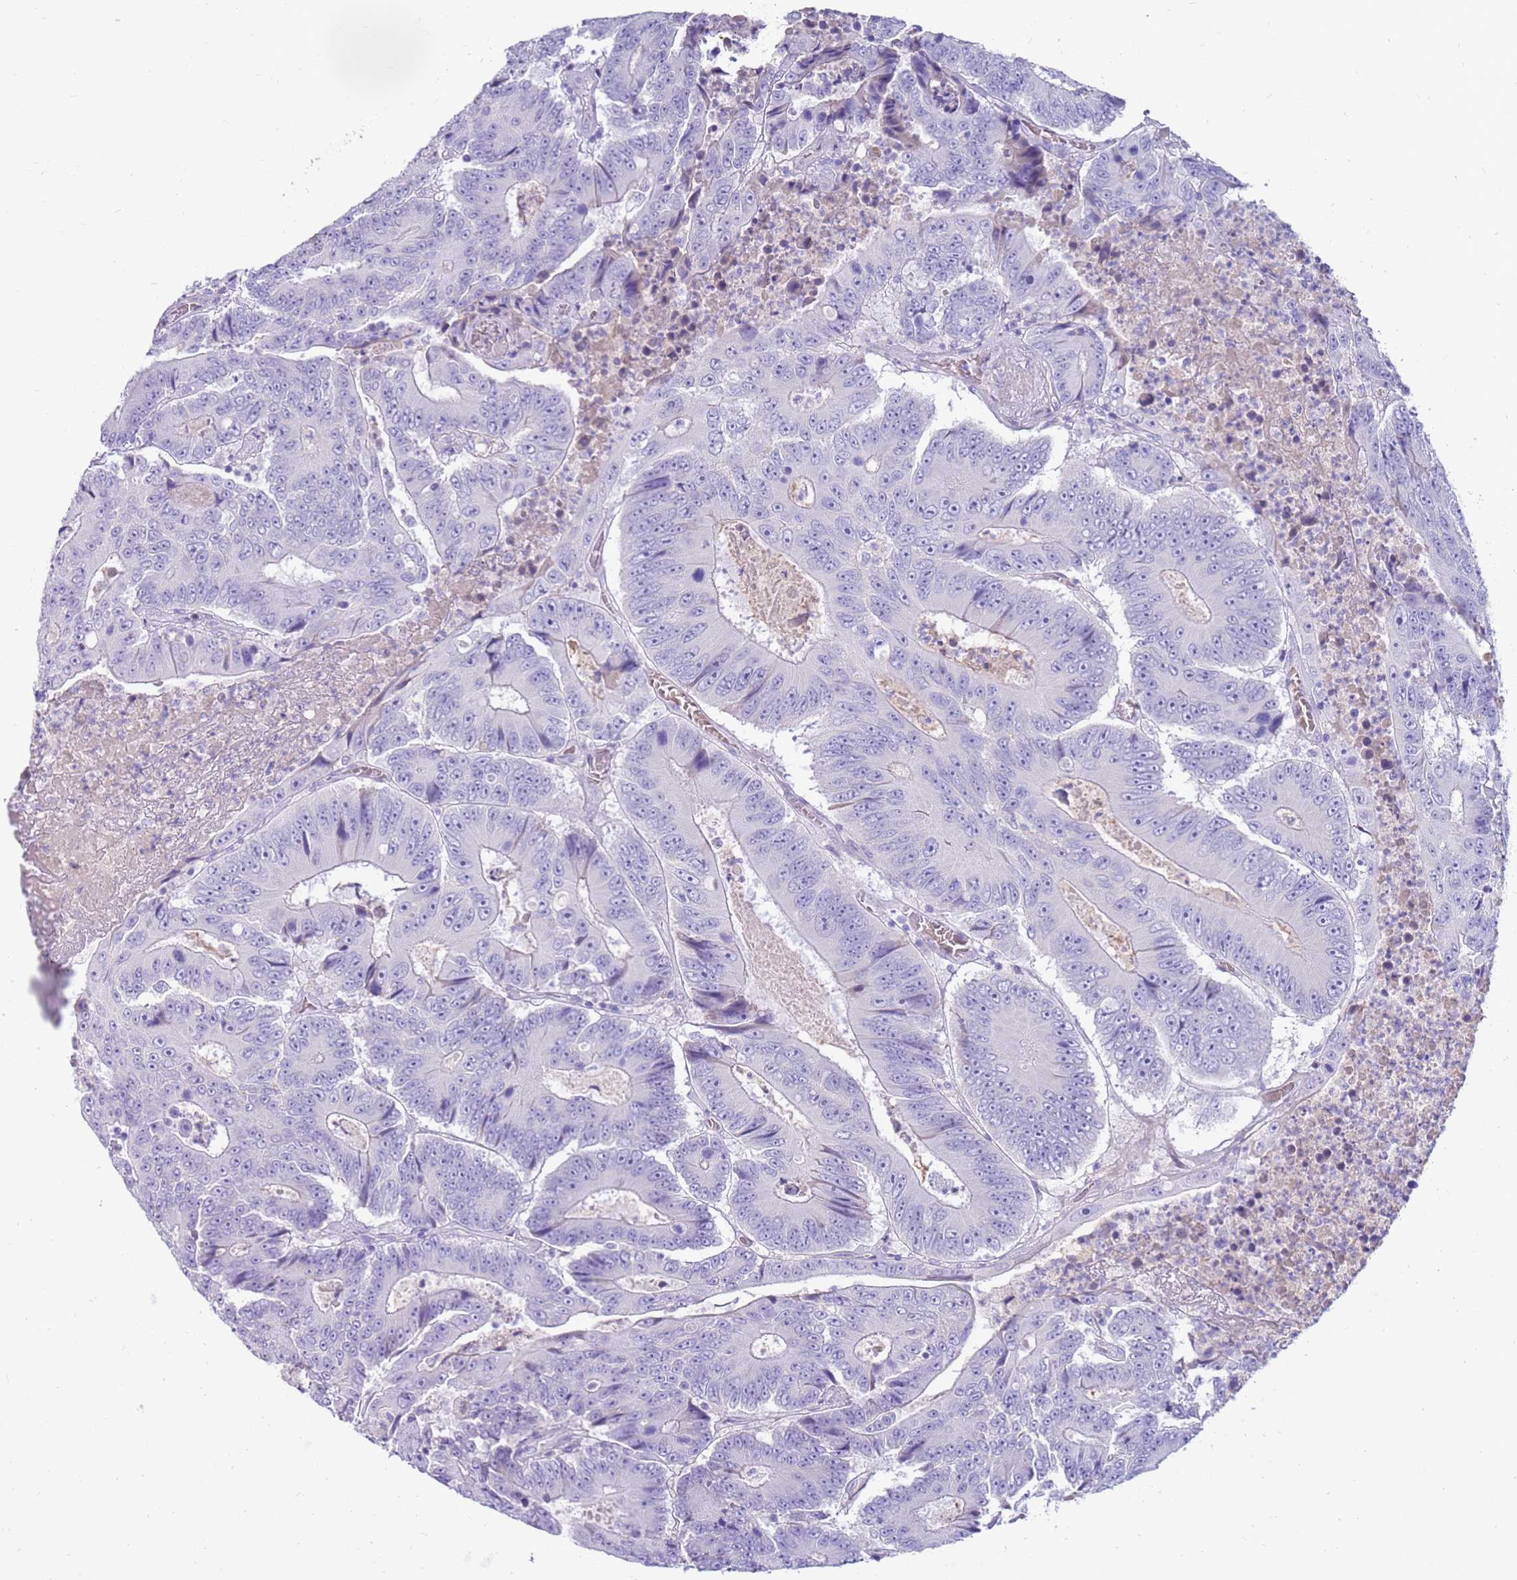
{"staining": {"intensity": "negative", "quantity": "none", "location": "none"}, "tissue": "colorectal cancer", "cell_type": "Tumor cells", "image_type": "cancer", "snomed": [{"axis": "morphology", "description": "Adenocarcinoma, NOS"}, {"axis": "topography", "description": "Colon"}], "caption": "Photomicrograph shows no significant protein positivity in tumor cells of adenocarcinoma (colorectal).", "gene": "EVPLL", "patient": {"sex": "male", "age": 83}}